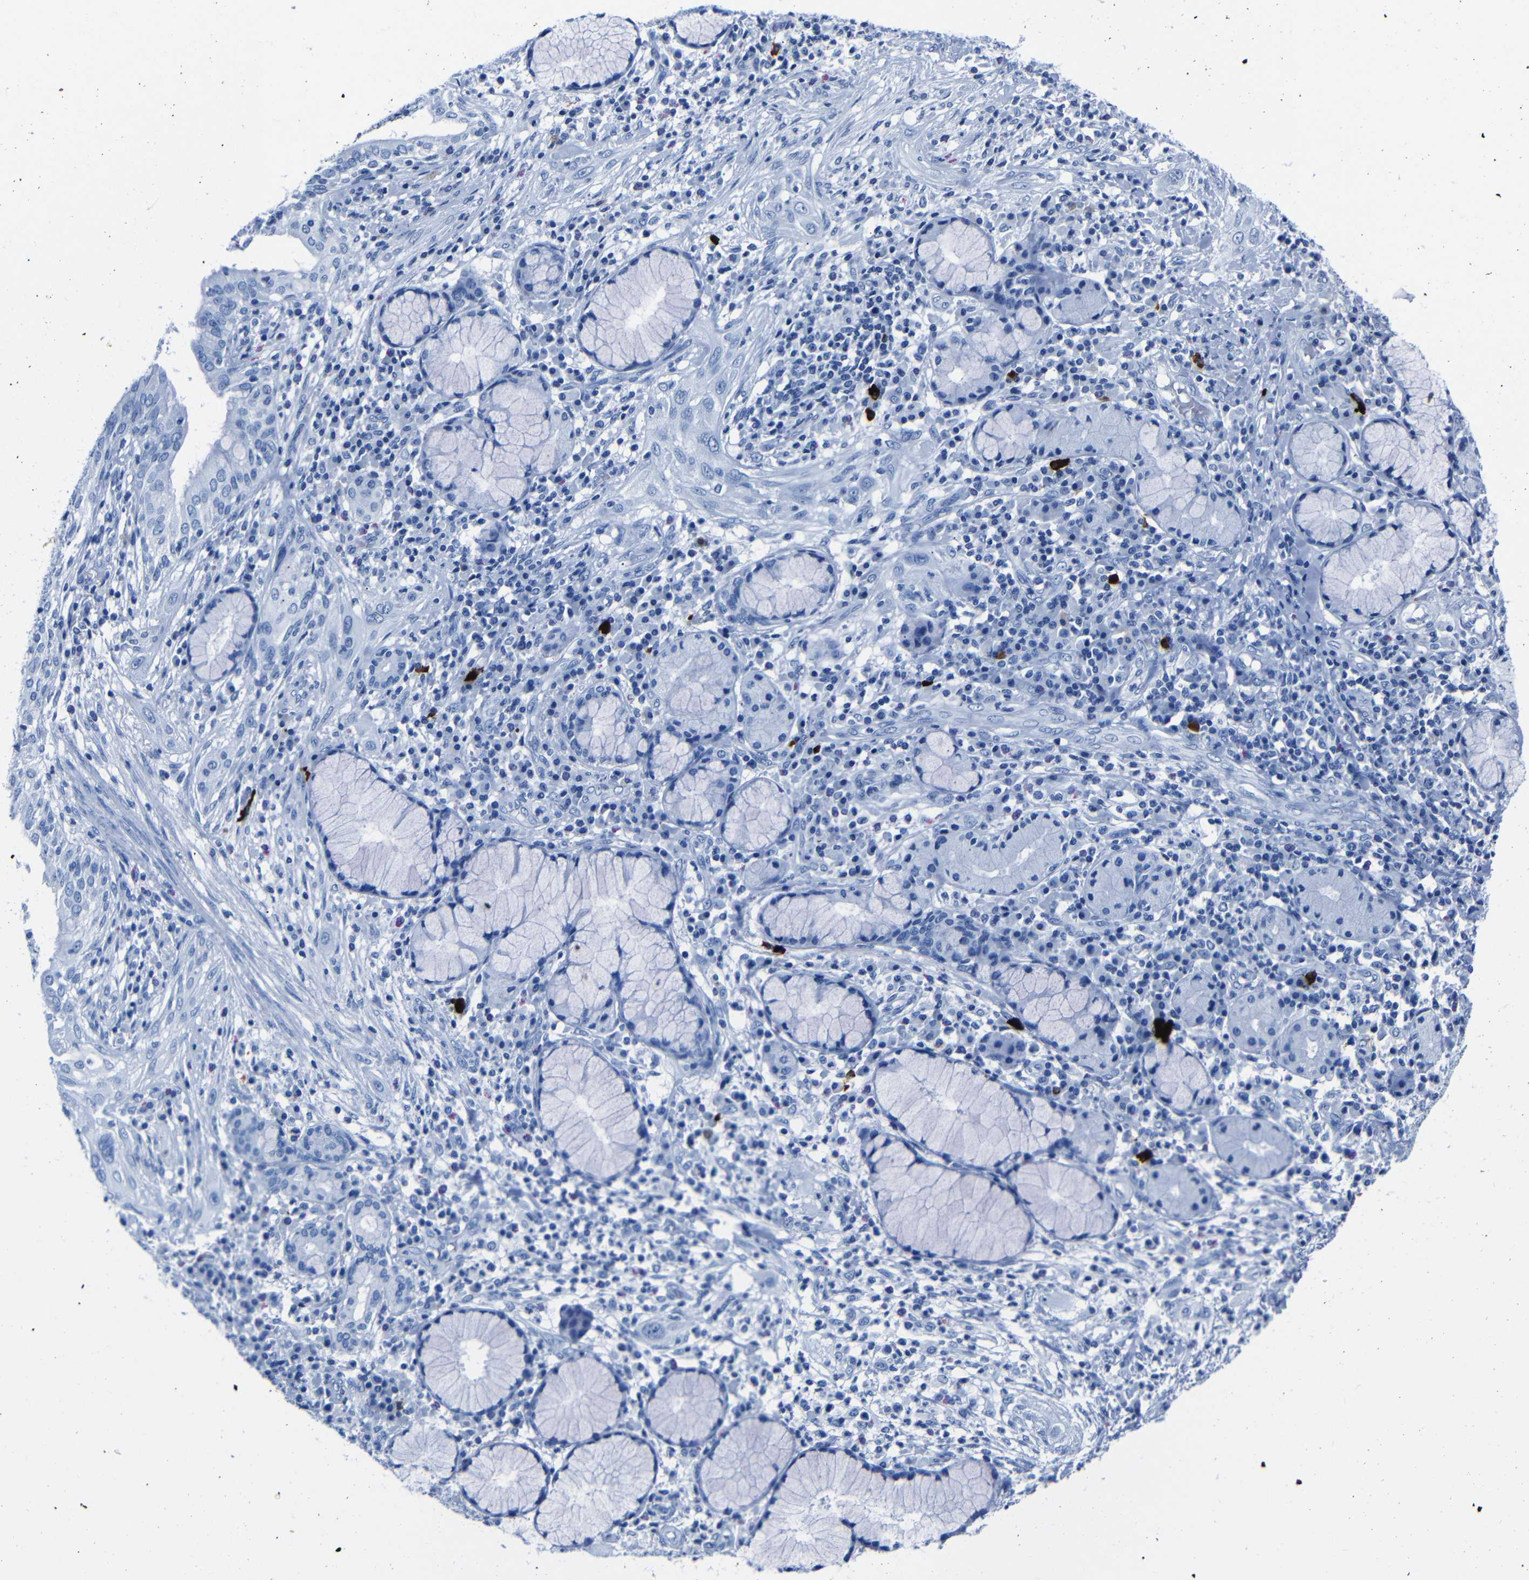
{"staining": {"intensity": "negative", "quantity": "none", "location": "none"}, "tissue": "lung cancer", "cell_type": "Tumor cells", "image_type": "cancer", "snomed": [{"axis": "morphology", "description": "Squamous cell carcinoma, NOS"}, {"axis": "topography", "description": "Lung"}], "caption": "Tumor cells show no significant positivity in lung cancer.", "gene": "CLDN11", "patient": {"sex": "female", "age": 47}}